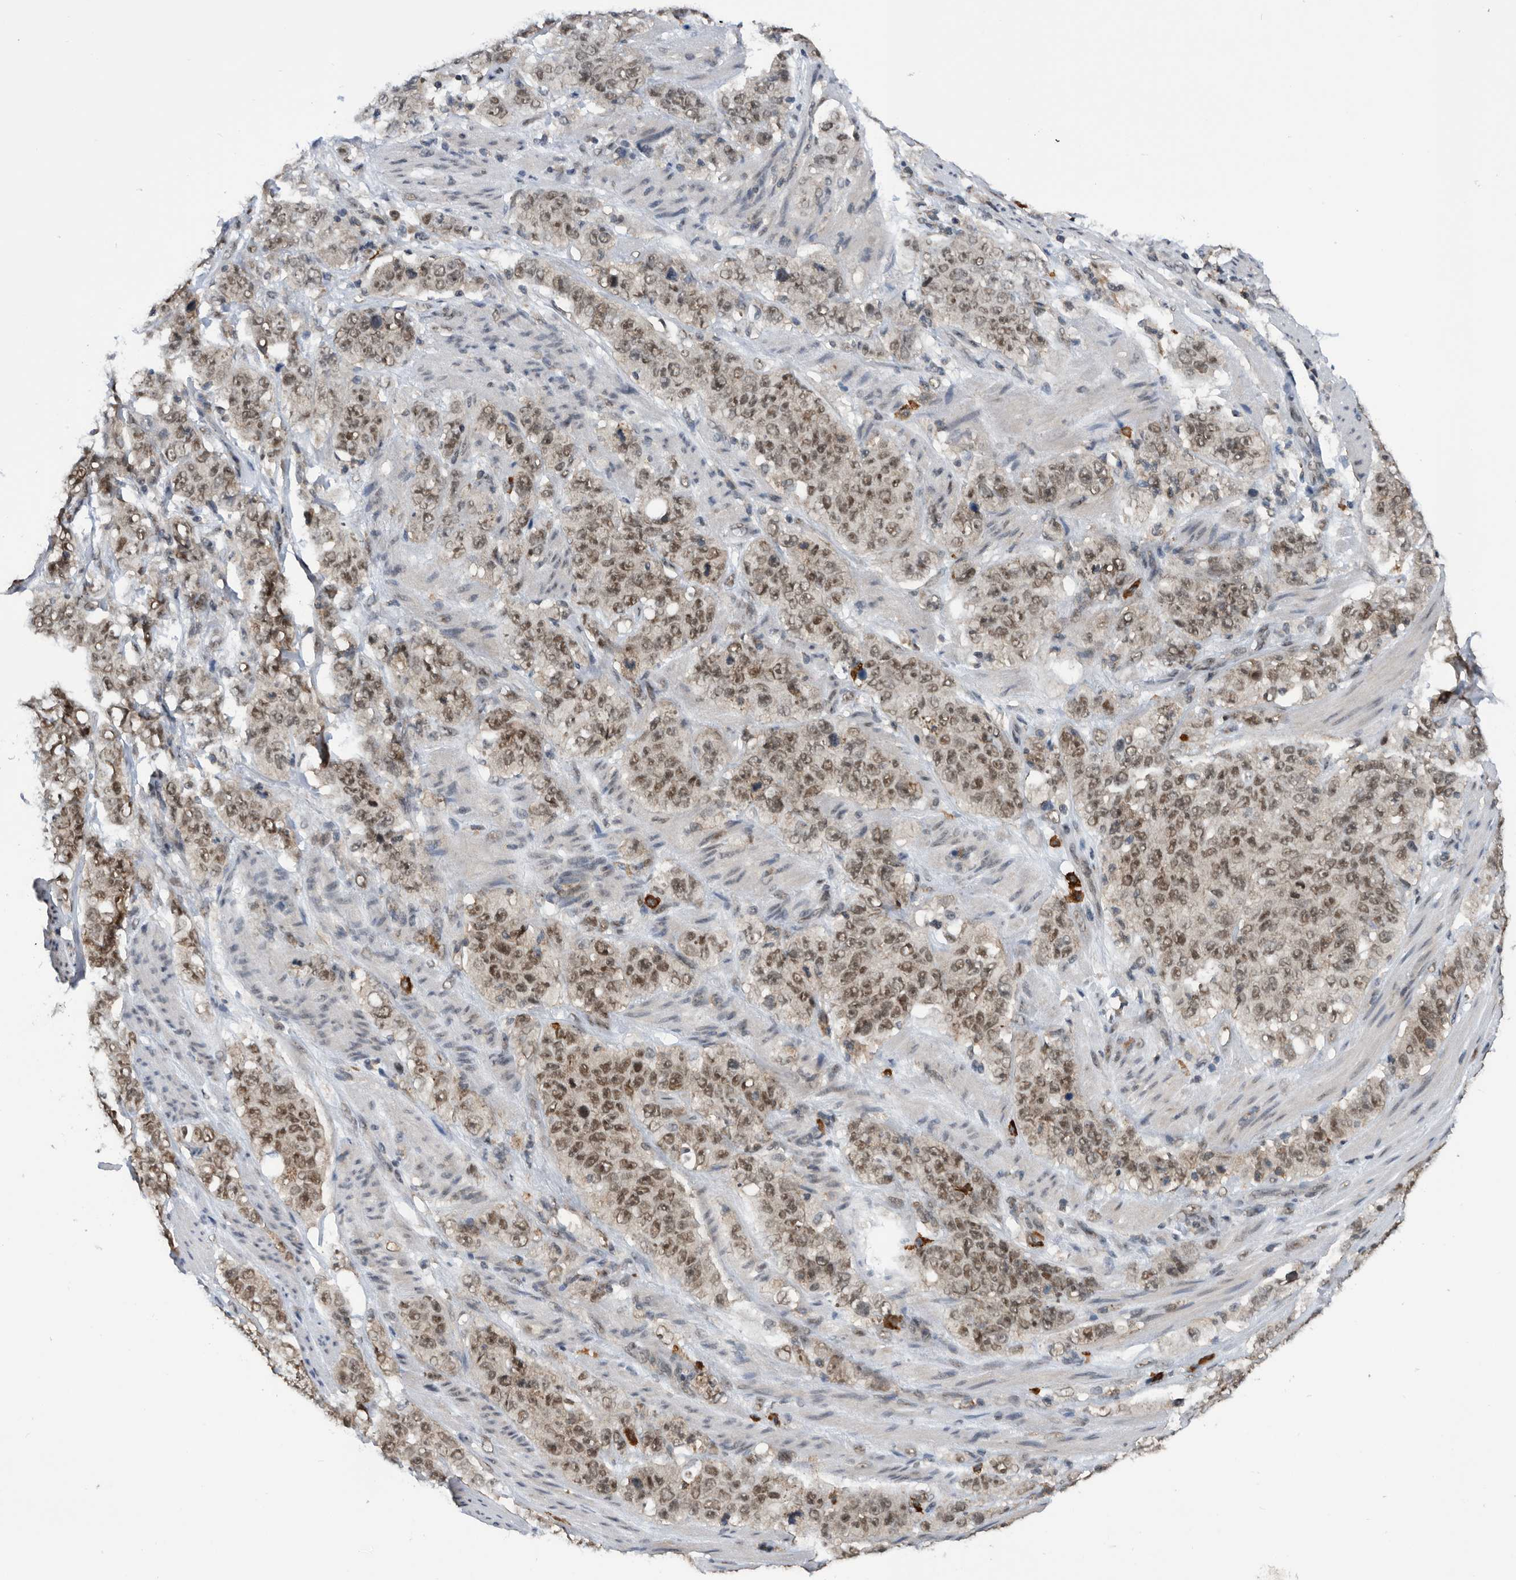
{"staining": {"intensity": "moderate", "quantity": ">75%", "location": "nuclear"}, "tissue": "stomach cancer", "cell_type": "Tumor cells", "image_type": "cancer", "snomed": [{"axis": "morphology", "description": "Adenocarcinoma, NOS"}, {"axis": "topography", "description": "Stomach"}], "caption": "Approximately >75% of tumor cells in human stomach adenocarcinoma show moderate nuclear protein staining as visualized by brown immunohistochemical staining.", "gene": "ZNF260", "patient": {"sex": "male", "age": 48}}